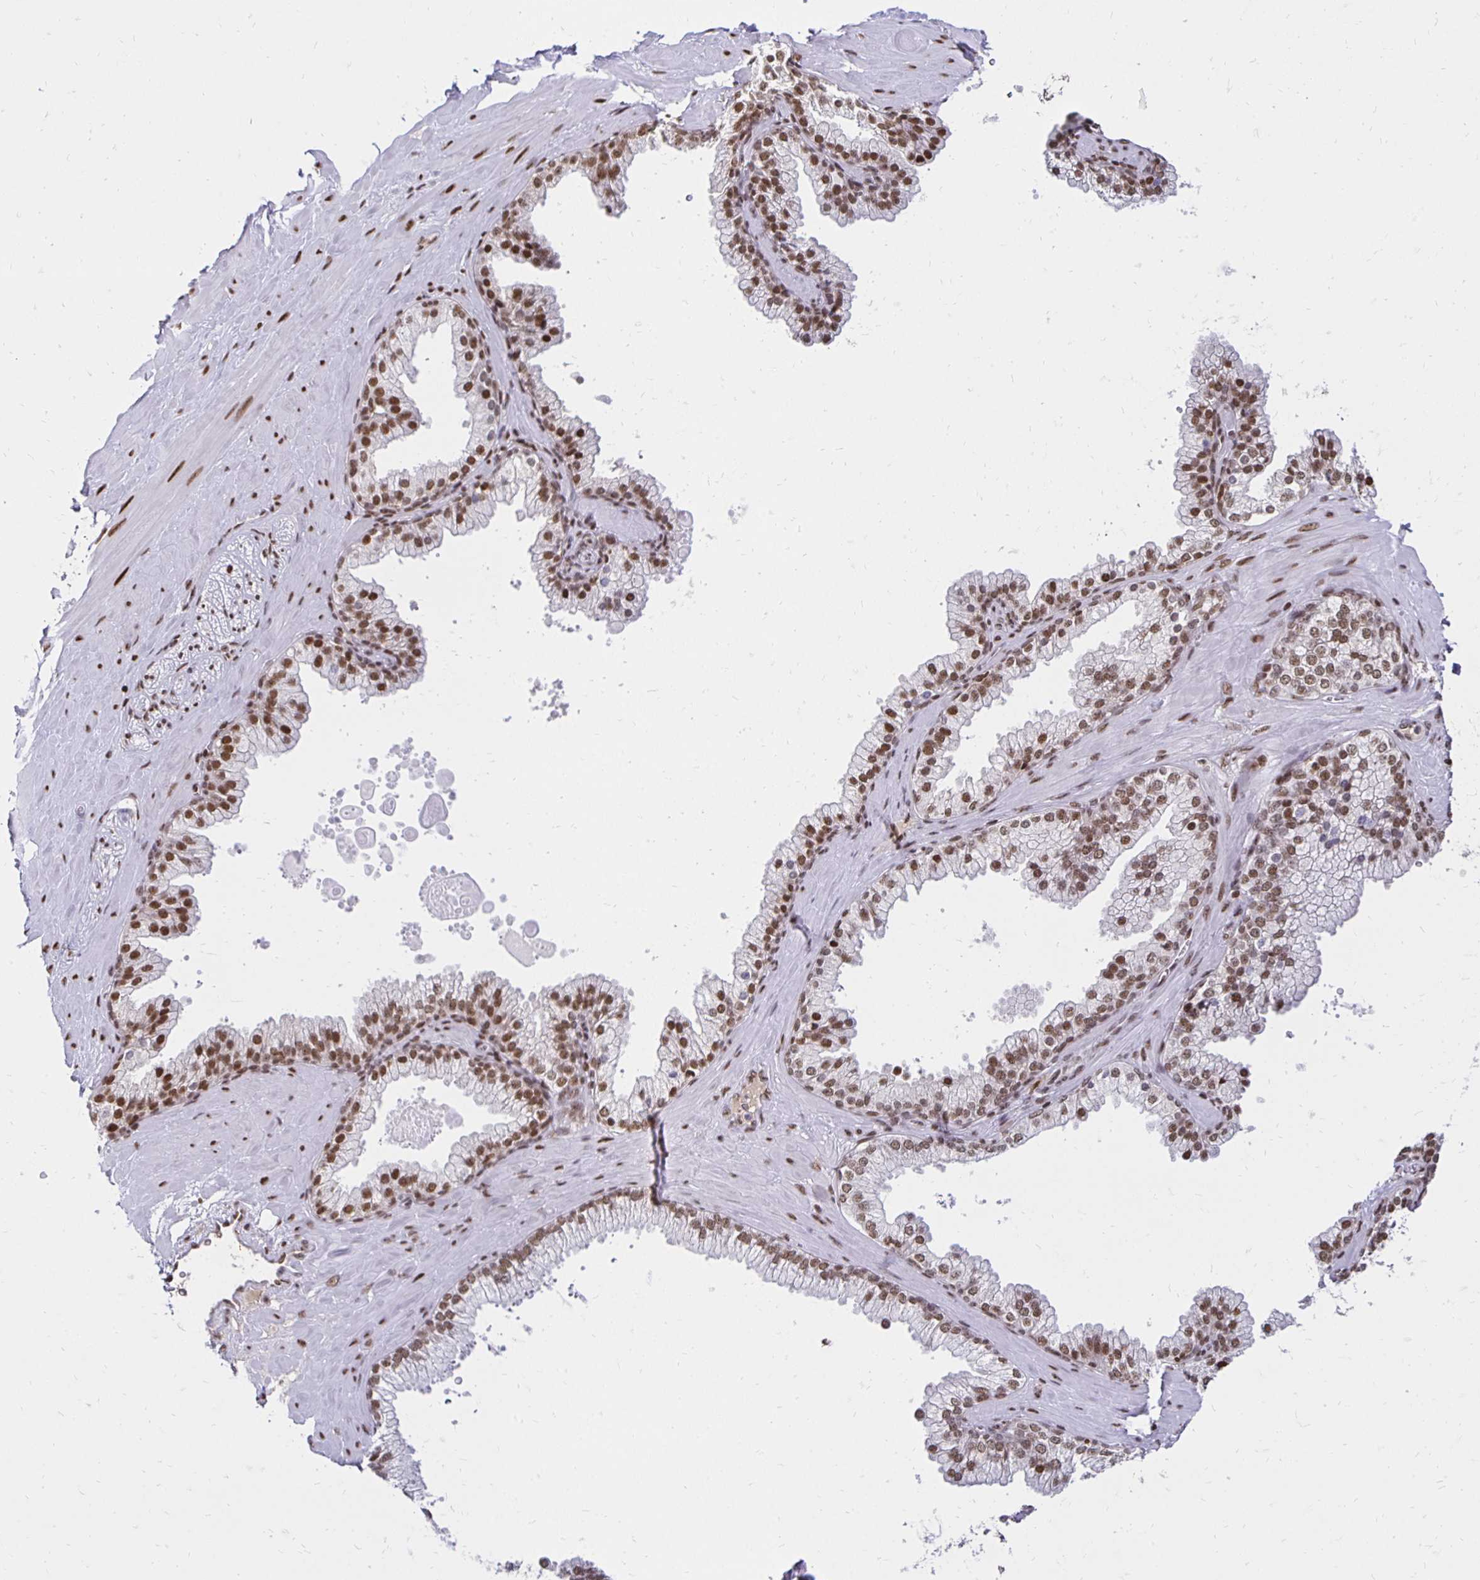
{"staining": {"intensity": "strong", "quantity": "<25%", "location": "nuclear"}, "tissue": "adipose tissue", "cell_type": "Adipocytes", "image_type": "normal", "snomed": [{"axis": "morphology", "description": "Normal tissue, NOS"}, {"axis": "topography", "description": "Prostate"}, {"axis": "topography", "description": "Peripheral nerve tissue"}], "caption": "Immunohistochemistry (IHC) (DAB) staining of normal adipose tissue shows strong nuclear protein staining in approximately <25% of adipocytes.", "gene": "ZNF579", "patient": {"sex": "male", "age": 61}}